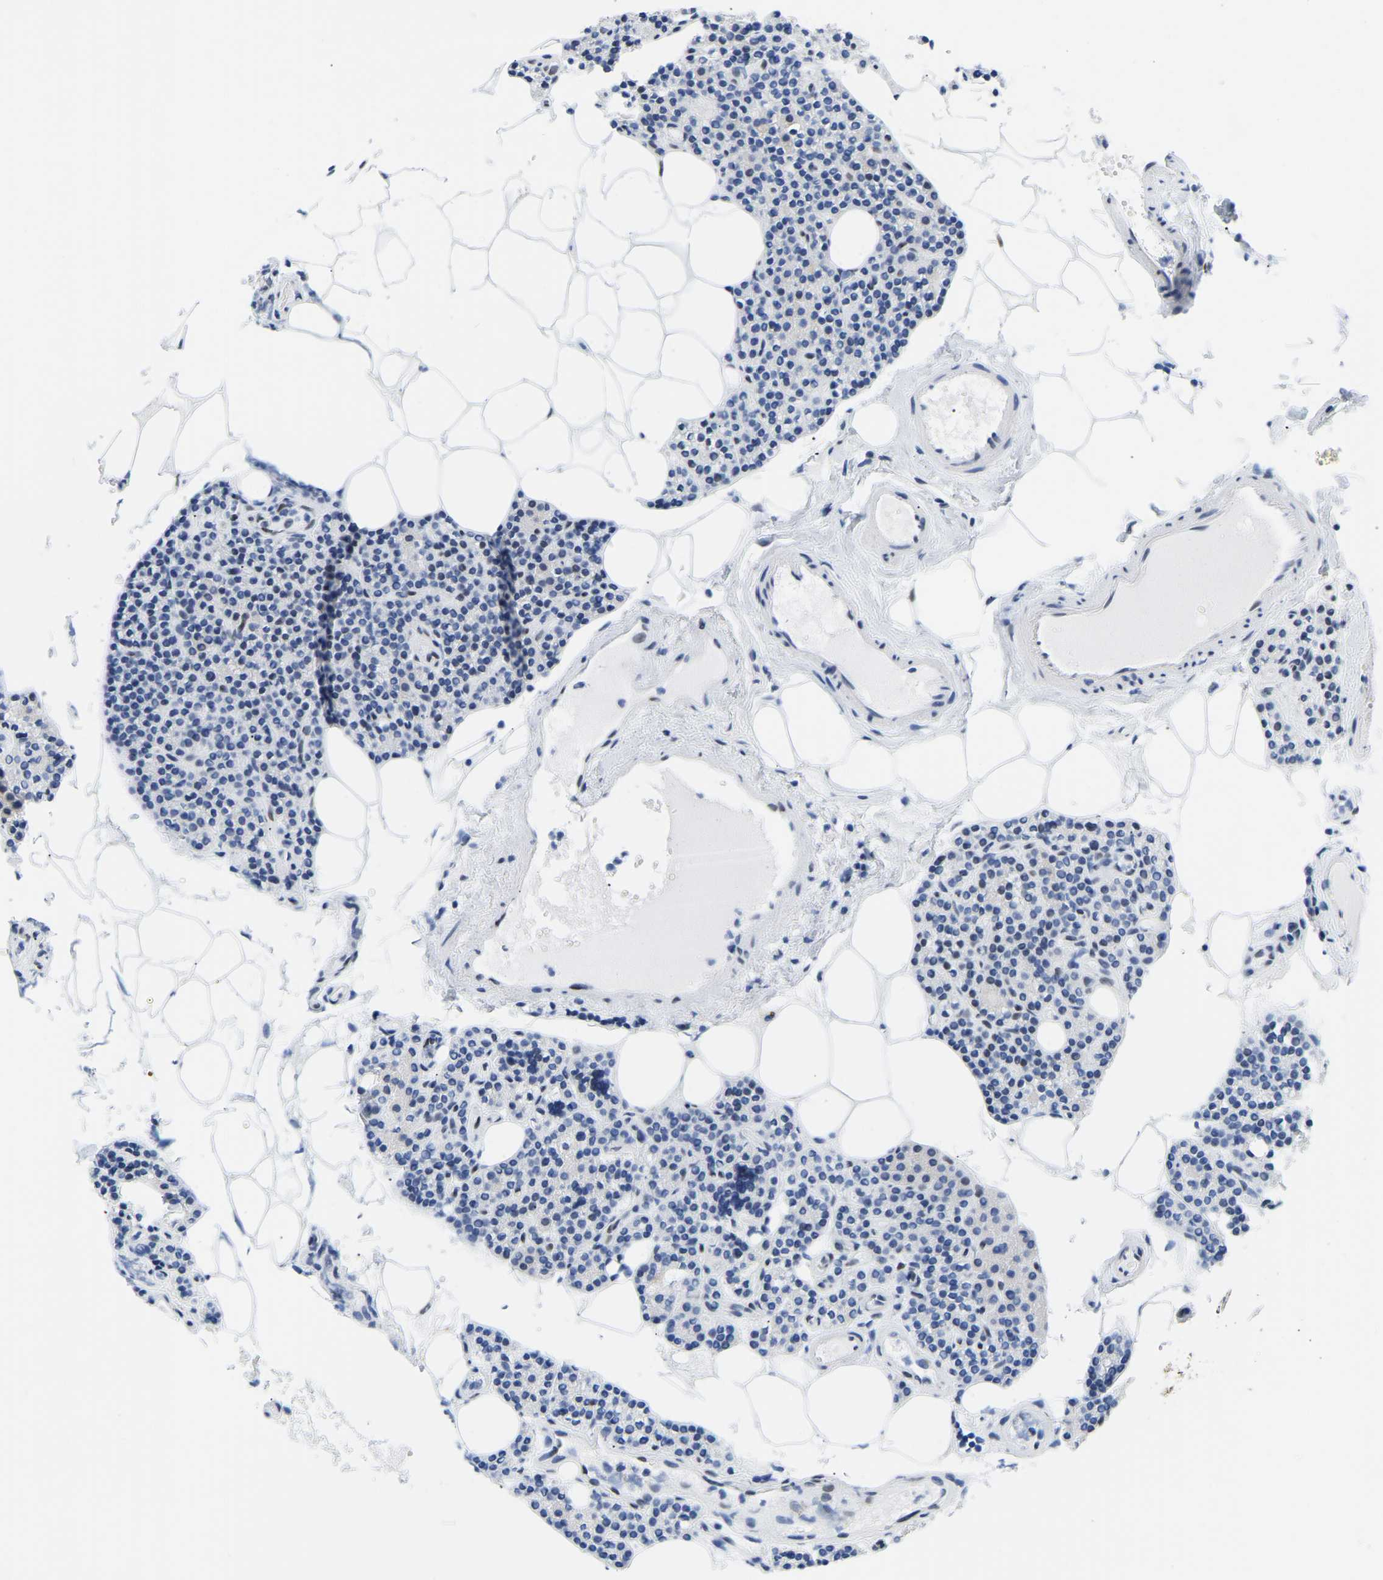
{"staining": {"intensity": "moderate", "quantity": "<25%", "location": "nuclear"}, "tissue": "parathyroid gland", "cell_type": "Glandular cells", "image_type": "normal", "snomed": [{"axis": "morphology", "description": "Normal tissue, NOS"}, {"axis": "morphology", "description": "Adenoma, NOS"}, {"axis": "topography", "description": "Parathyroid gland"}], "caption": "A micrograph of parathyroid gland stained for a protein reveals moderate nuclear brown staining in glandular cells.", "gene": "UPK3A", "patient": {"sex": "female", "age": 70}}